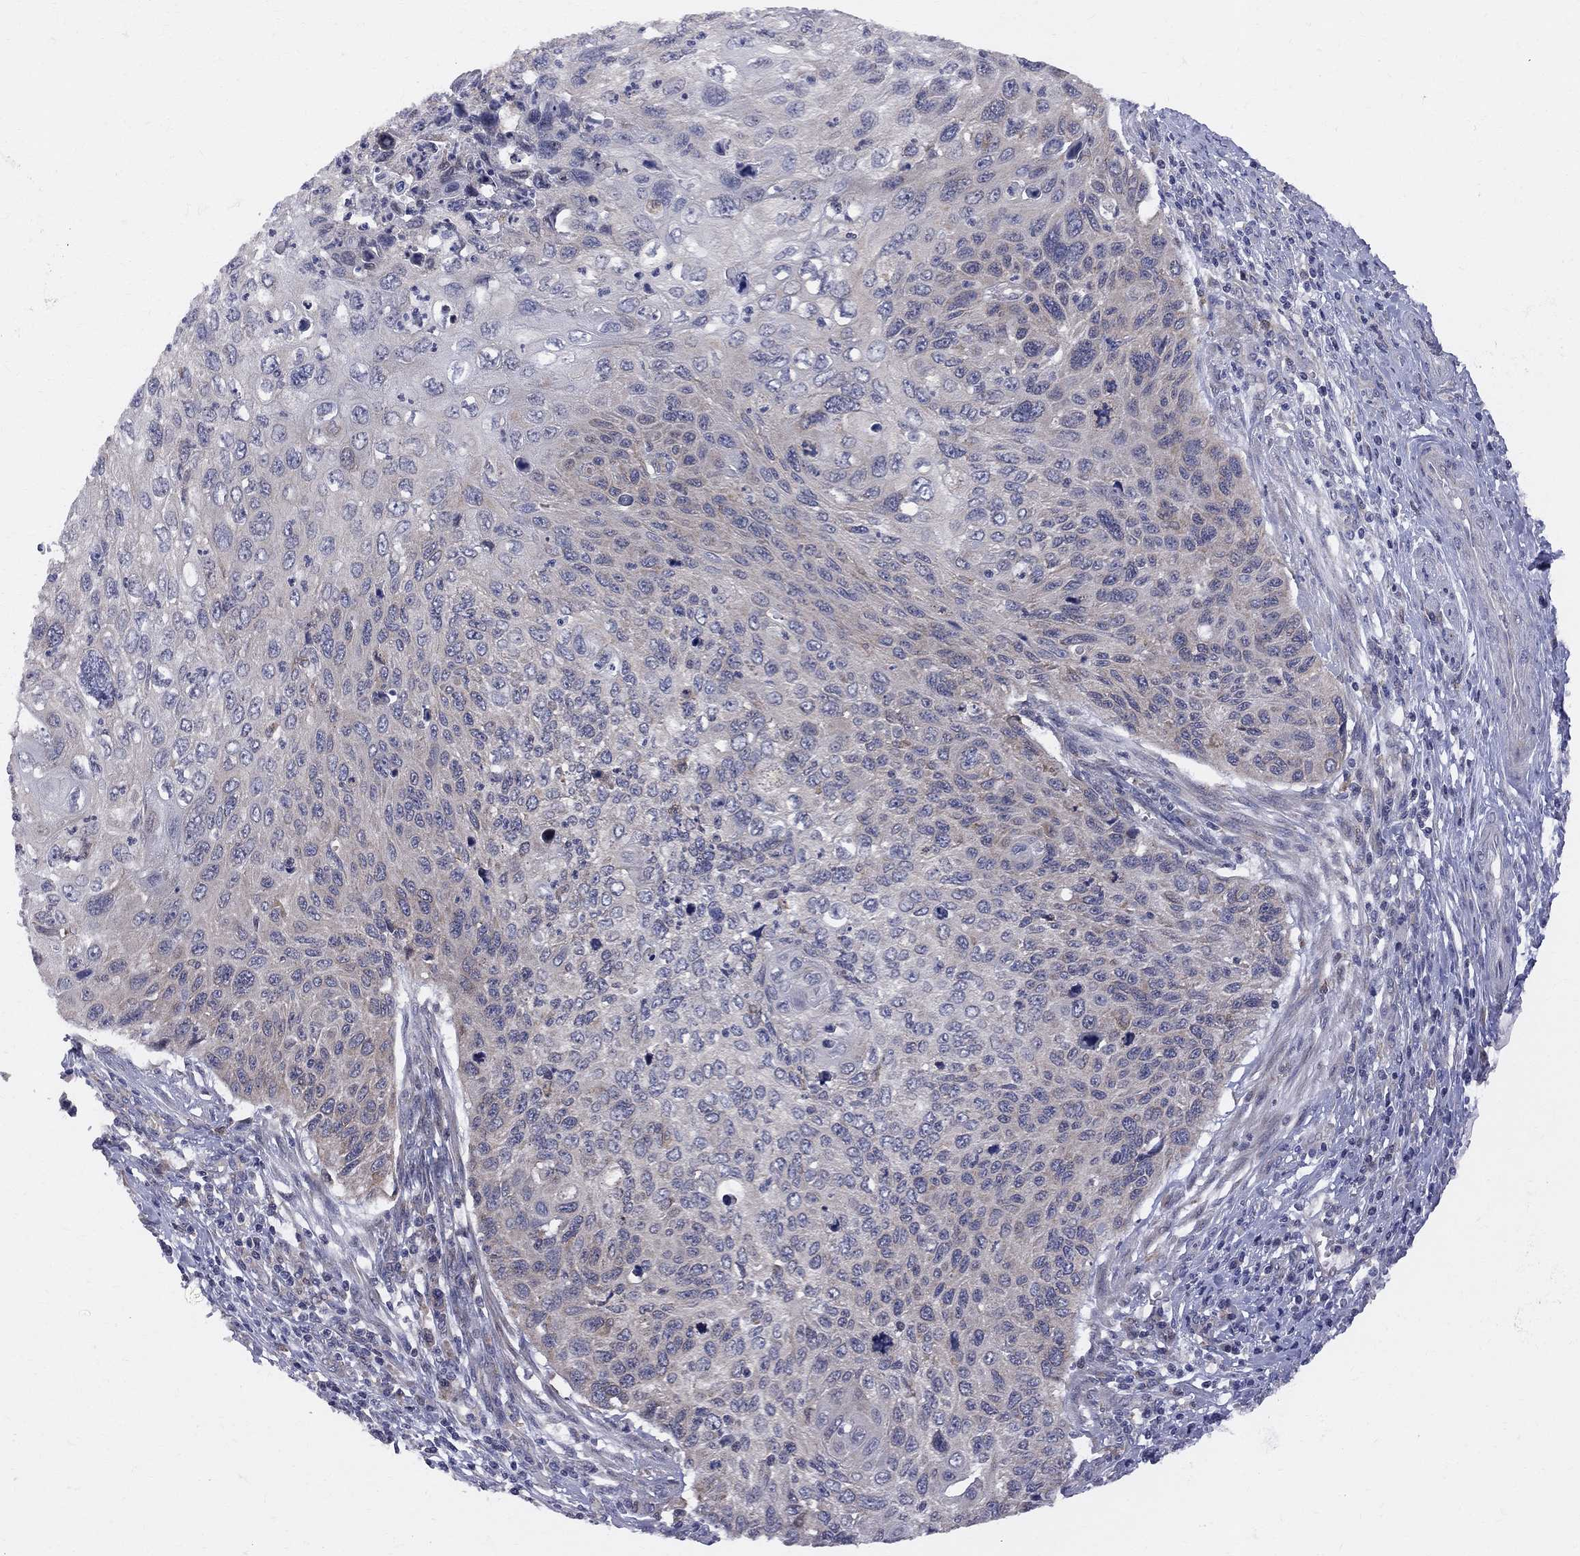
{"staining": {"intensity": "weak", "quantity": "25%-75%", "location": "cytoplasmic/membranous"}, "tissue": "cervical cancer", "cell_type": "Tumor cells", "image_type": "cancer", "snomed": [{"axis": "morphology", "description": "Squamous cell carcinoma, NOS"}, {"axis": "topography", "description": "Cervix"}], "caption": "Immunohistochemical staining of squamous cell carcinoma (cervical) reveals low levels of weak cytoplasmic/membranous protein staining in about 25%-75% of tumor cells.", "gene": "CNOT11", "patient": {"sex": "female", "age": 70}}